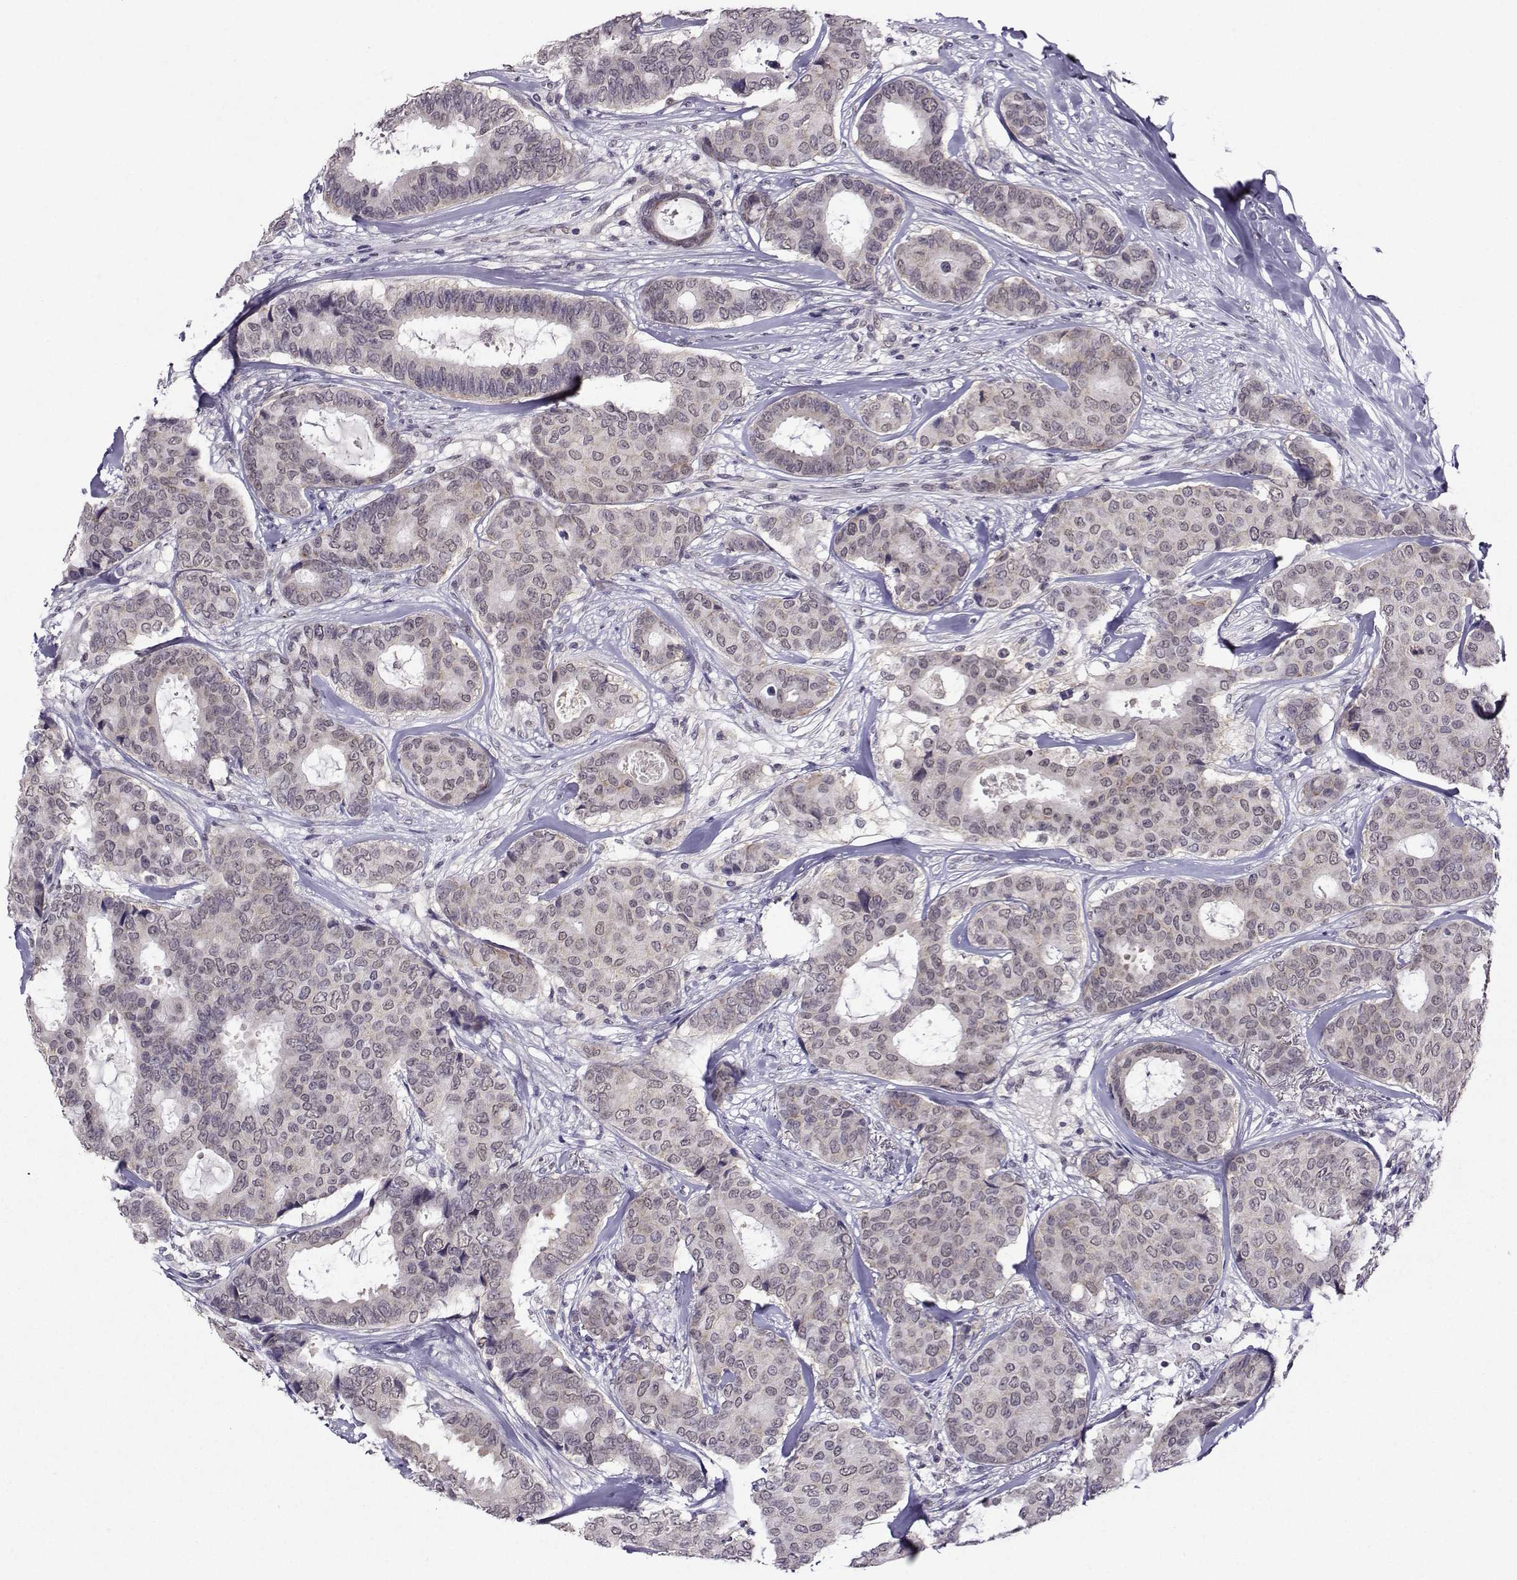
{"staining": {"intensity": "weak", "quantity": "<25%", "location": "cytoplasmic/membranous"}, "tissue": "breast cancer", "cell_type": "Tumor cells", "image_type": "cancer", "snomed": [{"axis": "morphology", "description": "Duct carcinoma"}, {"axis": "topography", "description": "Breast"}], "caption": "Immunohistochemistry histopathology image of neoplastic tissue: intraductal carcinoma (breast) stained with DAB (3,3'-diaminobenzidine) exhibits no significant protein expression in tumor cells. (Immunohistochemistry, brightfield microscopy, high magnification).", "gene": "DDX20", "patient": {"sex": "female", "age": 75}}